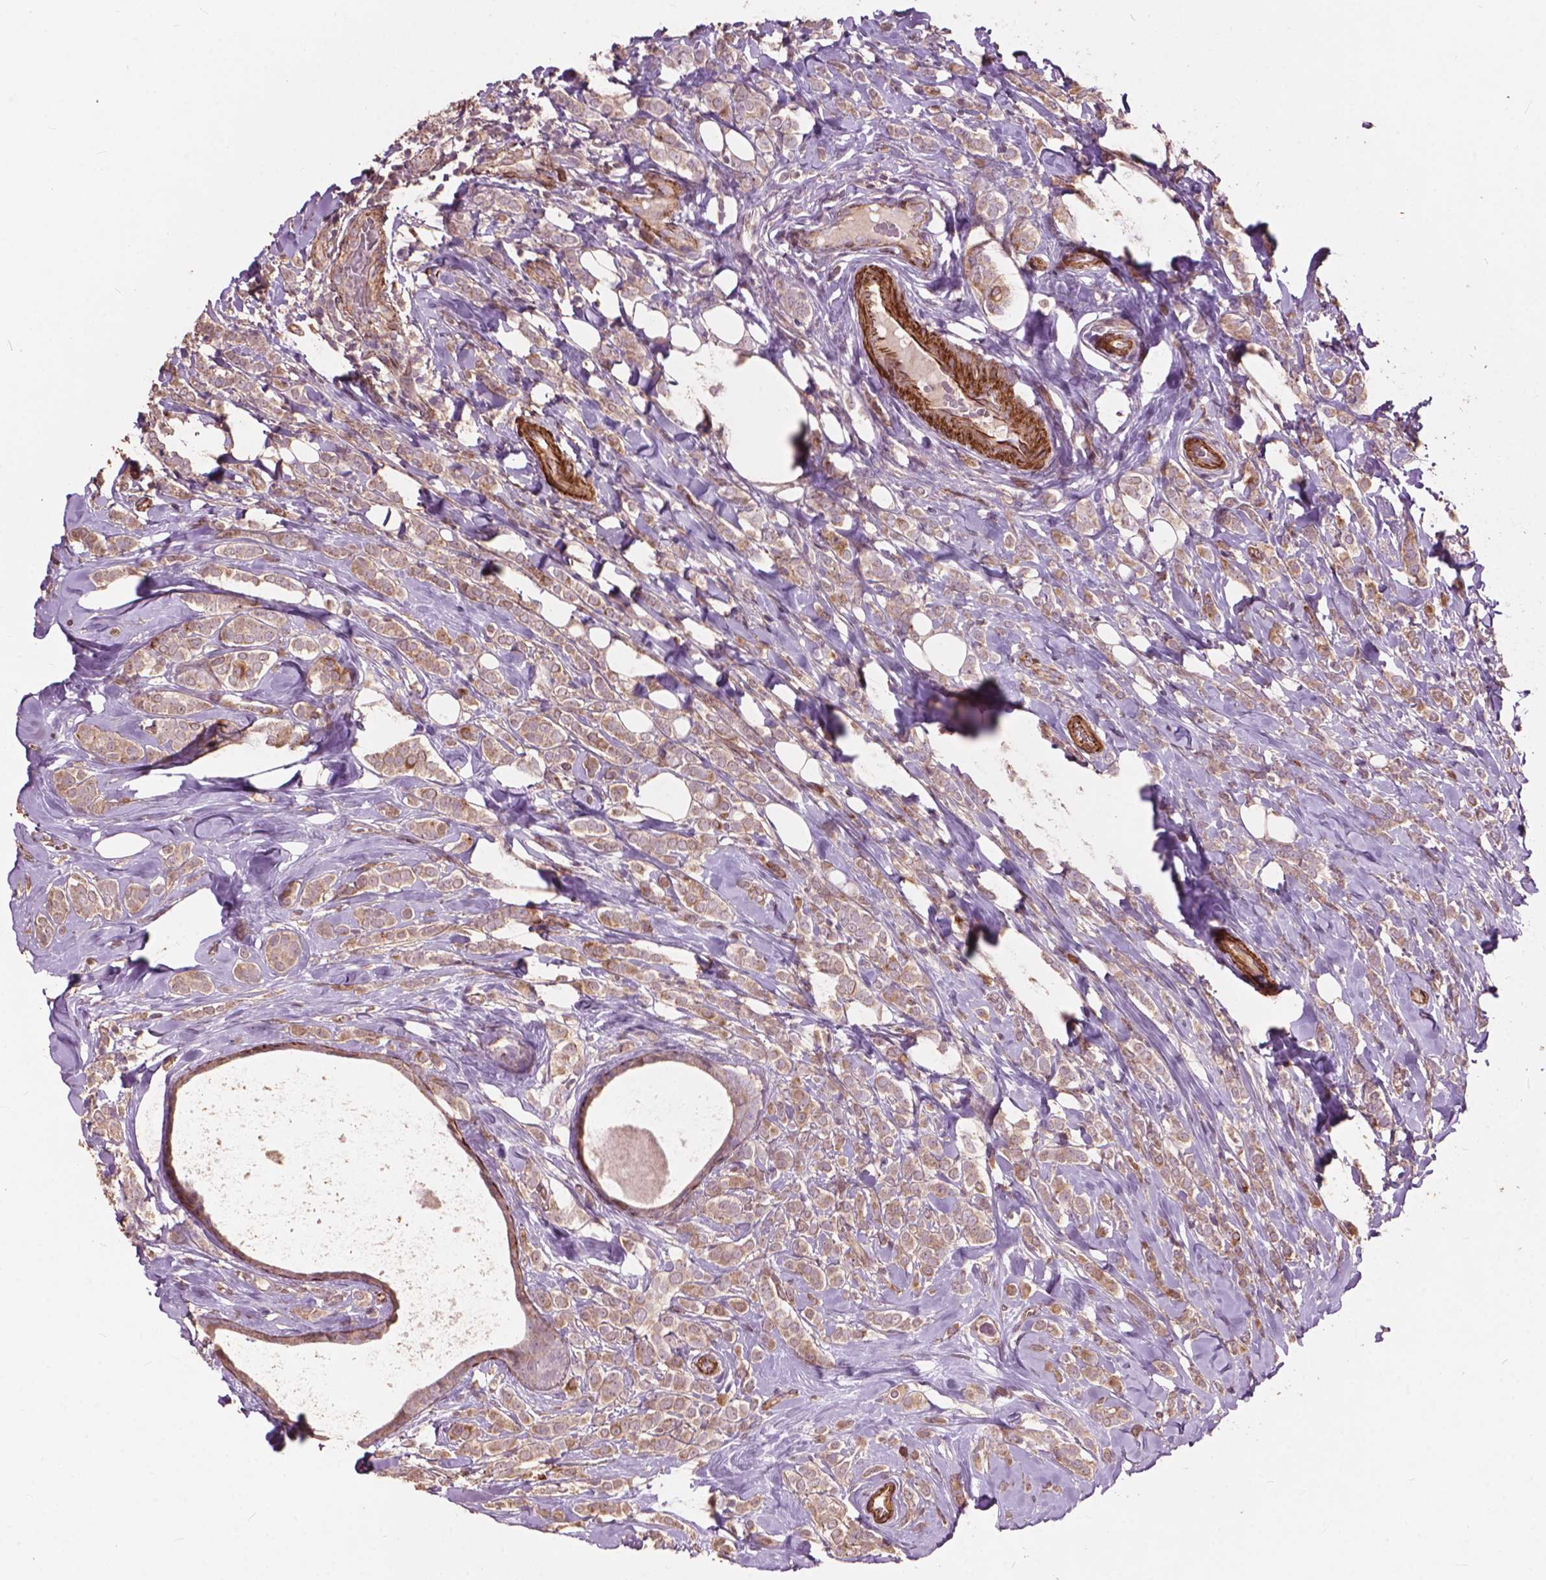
{"staining": {"intensity": "weak", "quantity": ">75%", "location": "cytoplasmic/membranous"}, "tissue": "breast cancer", "cell_type": "Tumor cells", "image_type": "cancer", "snomed": [{"axis": "morphology", "description": "Lobular carcinoma"}, {"axis": "topography", "description": "Breast"}], "caption": "Tumor cells demonstrate low levels of weak cytoplasmic/membranous expression in about >75% of cells in breast cancer.", "gene": "FNIP1", "patient": {"sex": "female", "age": 49}}